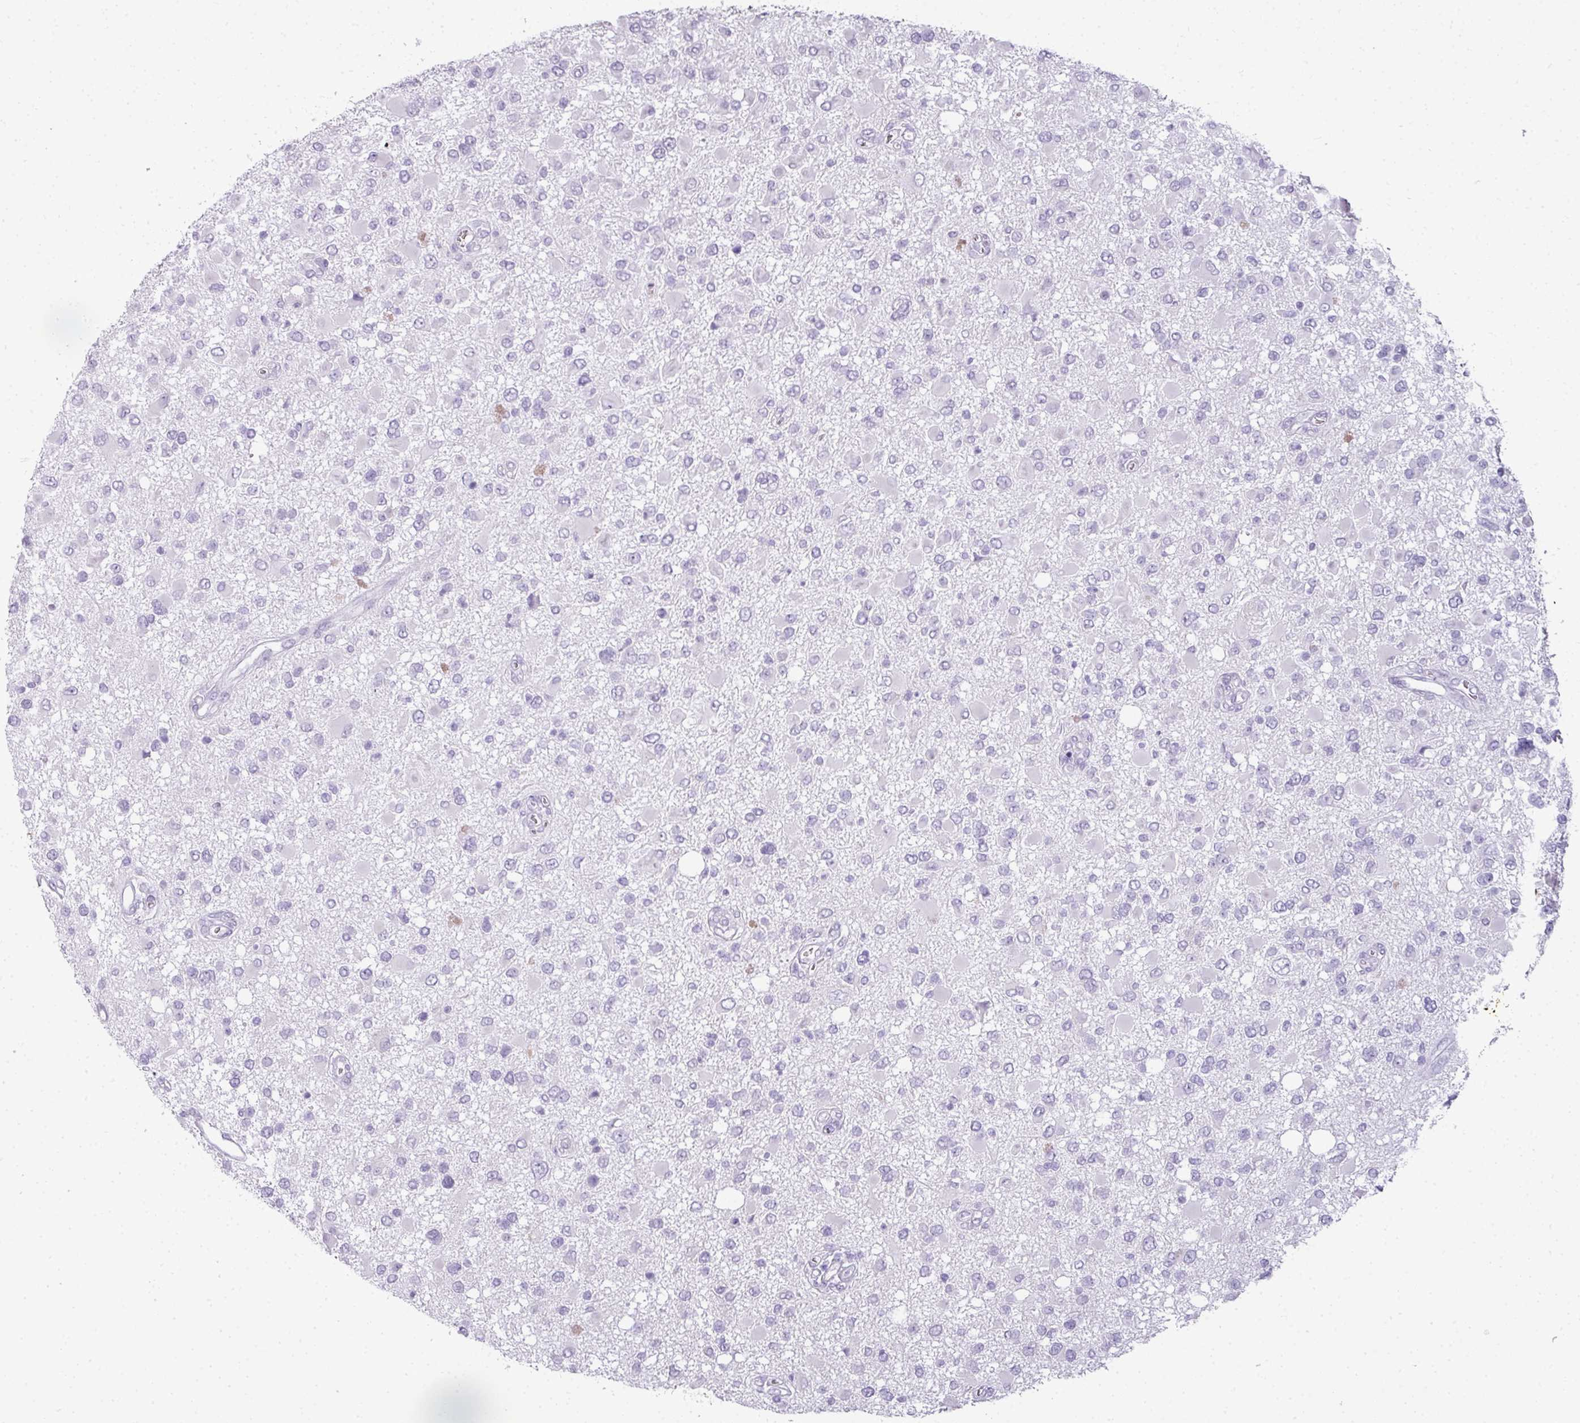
{"staining": {"intensity": "negative", "quantity": "none", "location": "none"}, "tissue": "glioma", "cell_type": "Tumor cells", "image_type": "cancer", "snomed": [{"axis": "morphology", "description": "Glioma, malignant, High grade"}, {"axis": "topography", "description": "Brain"}], "caption": "The immunohistochemistry (IHC) image has no significant staining in tumor cells of high-grade glioma (malignant) tissue. Nuclei are stained in blue.", "gene": "RBMY1F", "patient": {"sex": "male", "age": 53}}